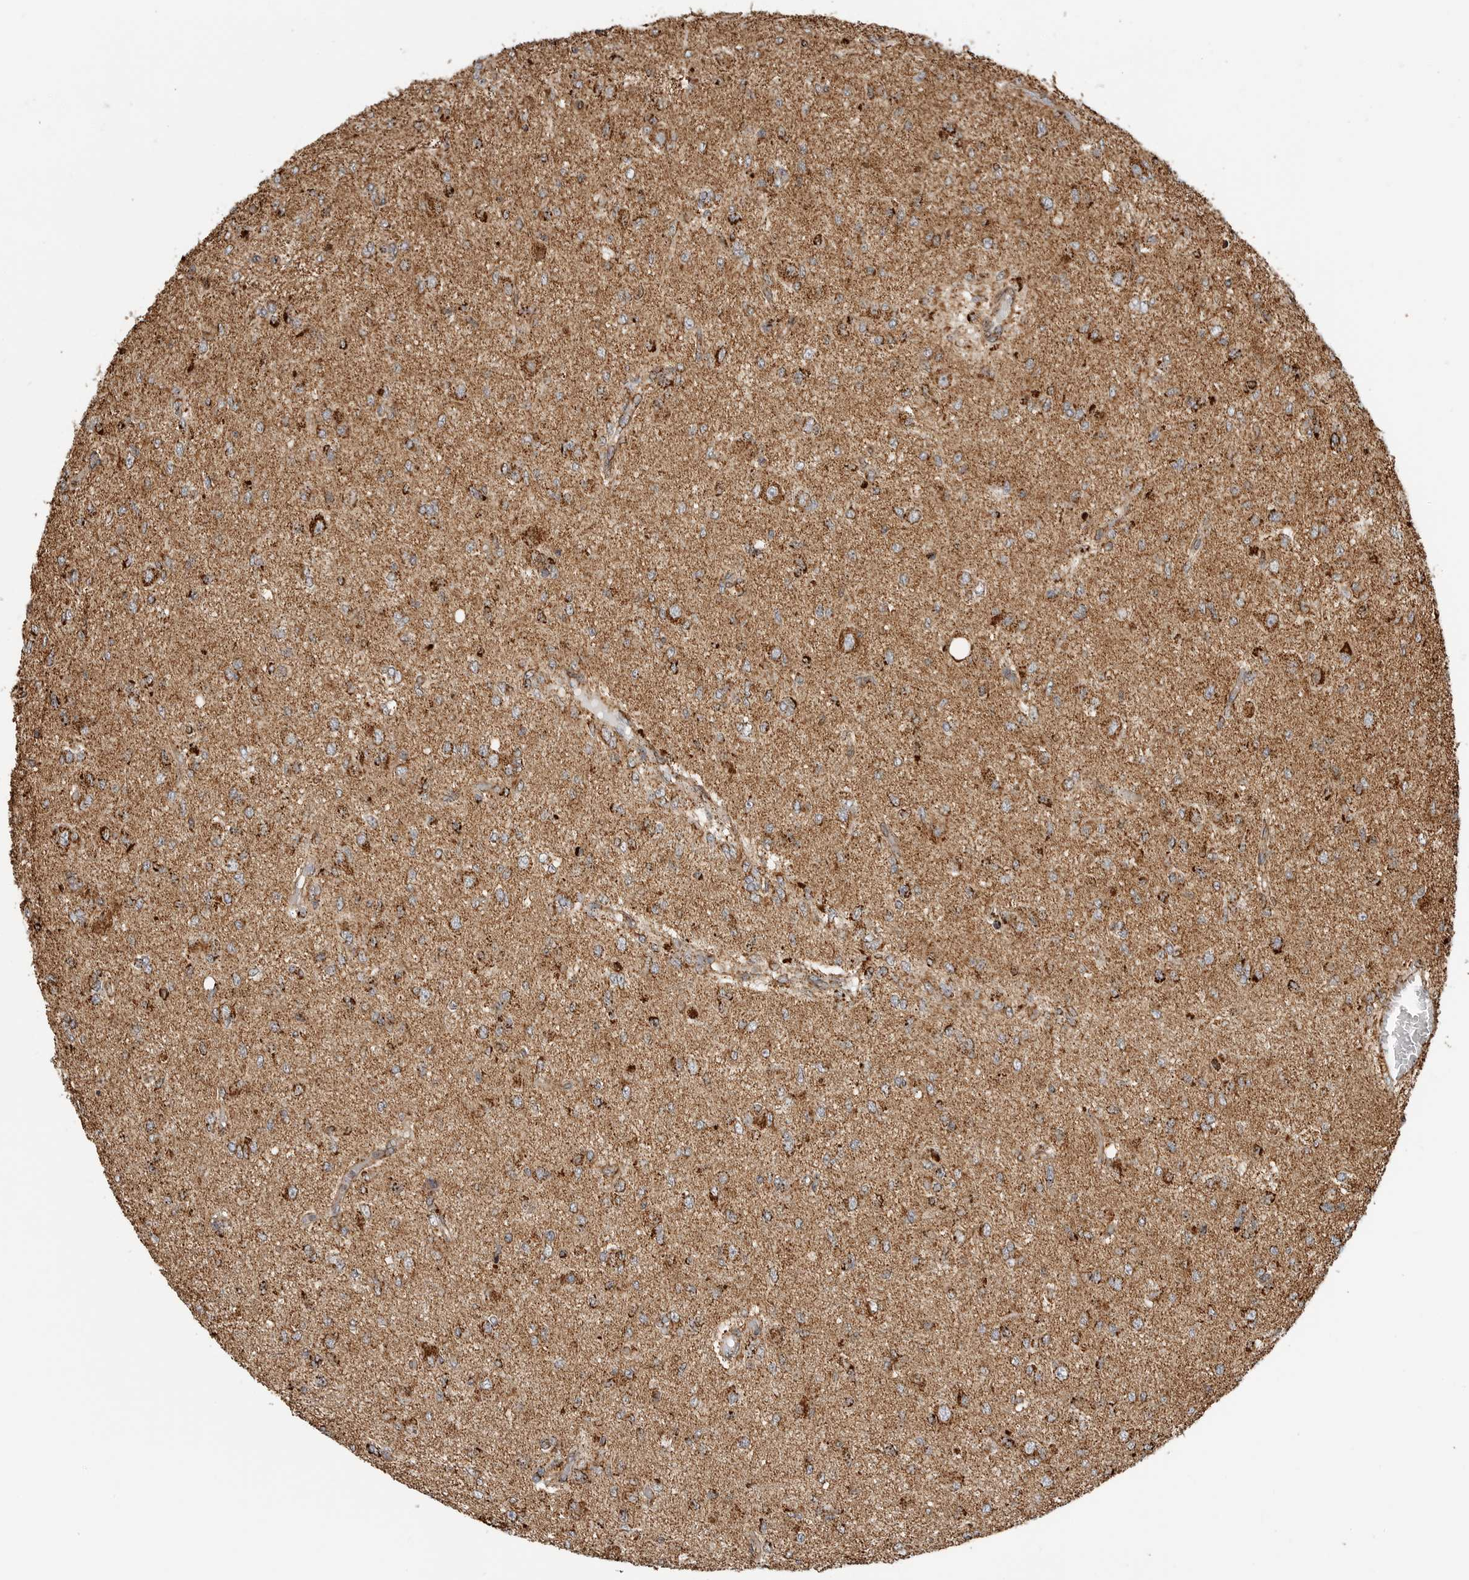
{"staining": {"intensity": "strong", "quantity": ">75%", "location": "cytoplasmic/membranous"}, "tissue": "glioma", "cell_type": "Tumor cells", "image_type": "cancer", "snomed": [{"axis": "morphology", "description": "Glioma, malignant, High grade"}, {"axis": "topography", "description": "Brain"}], "caption": "DAB (3,3'-diaminobenzidine) immunohistochemical staining of glioma demonstrates strong cytoplasmic/membranous protein expression in about >75% of tumor cells.", "gene": "BMP2K", "patient": {"sex": "female", "age": 59}}